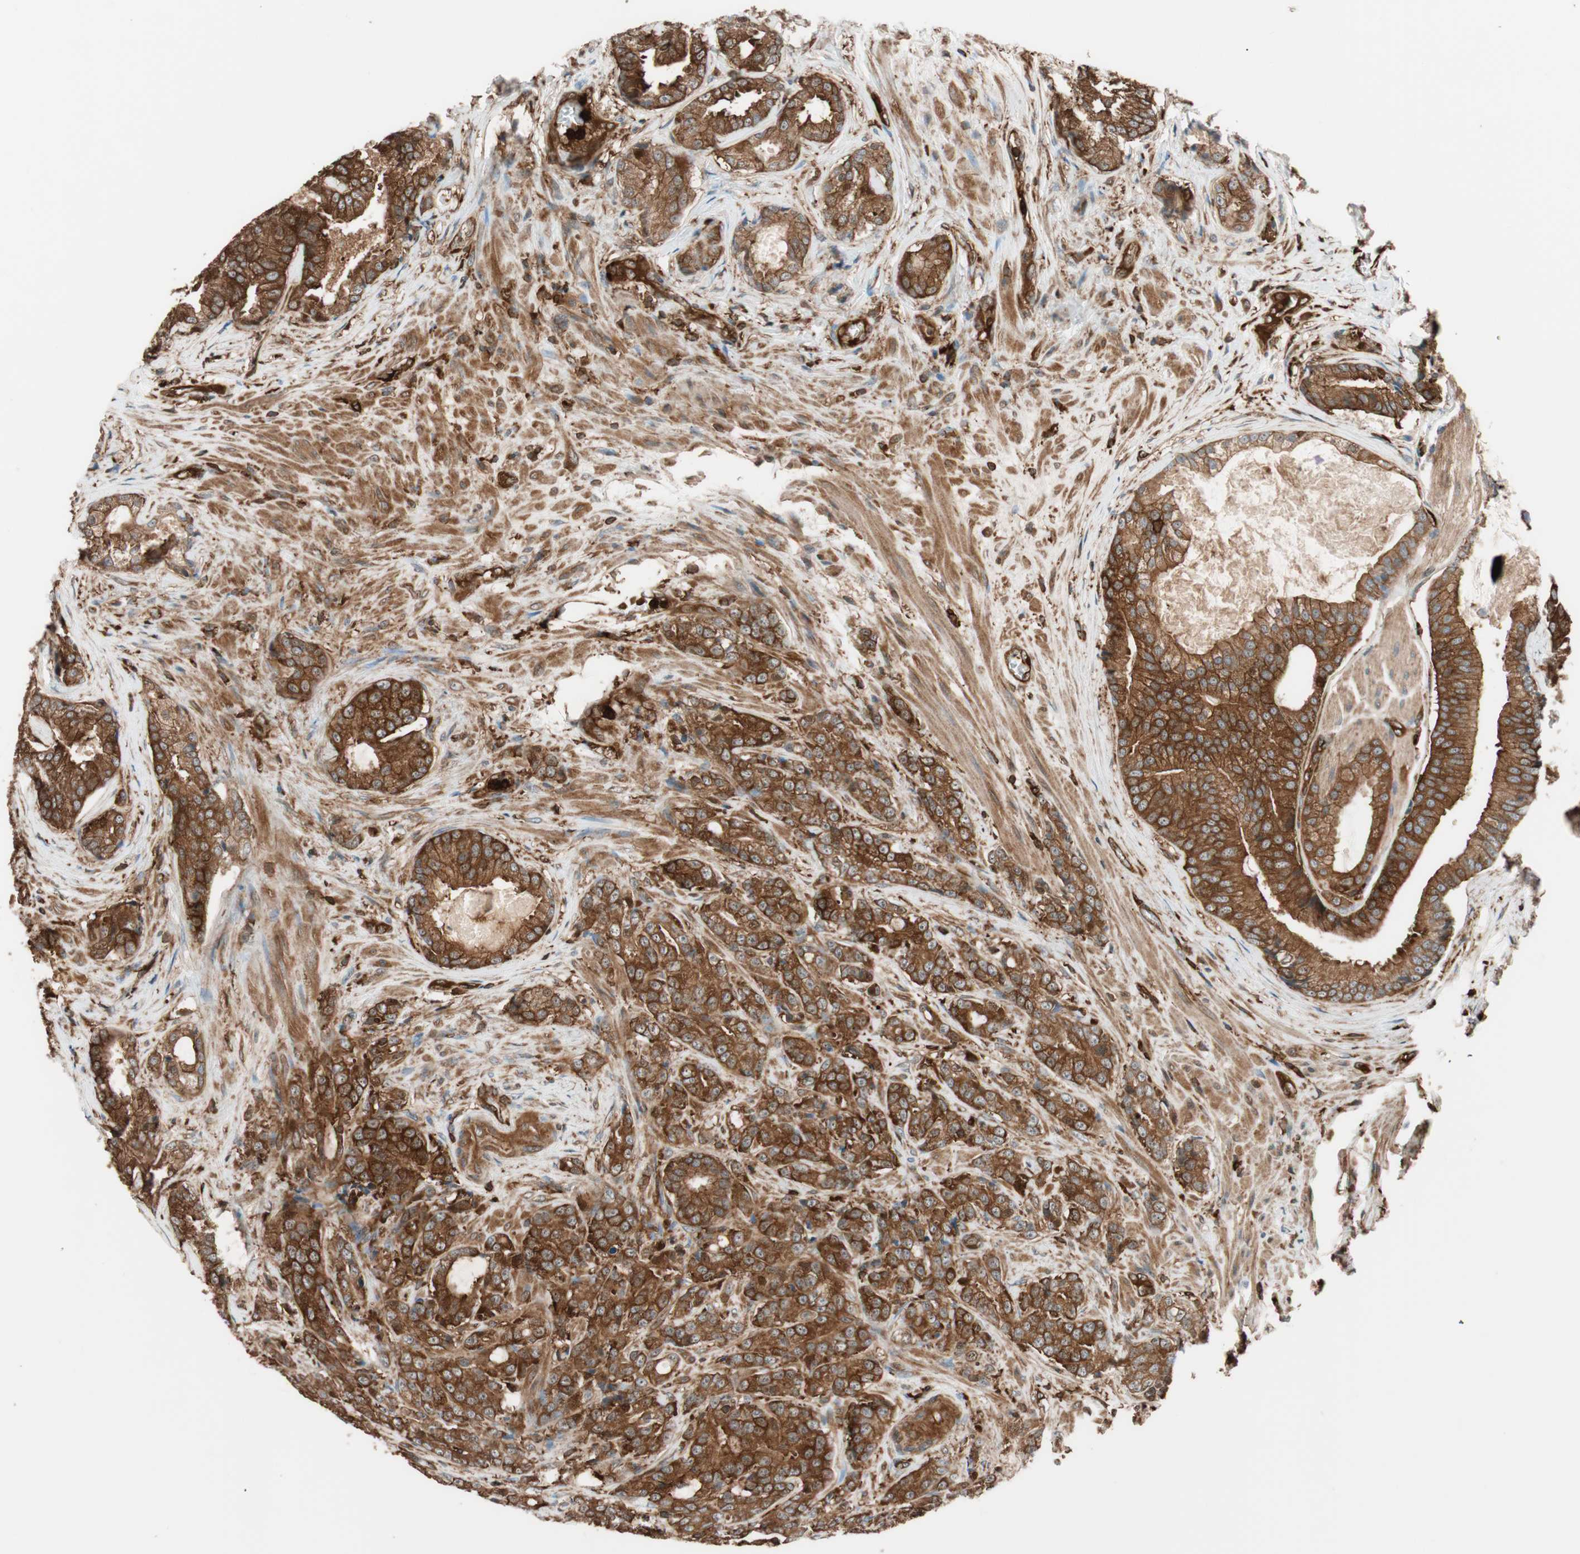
{"staining": {"intensity": "strong", "quantity": ">75%", "location": "cytoplasmic/membranous"}, "tissue": "prostate cancer", "cell_type": "Tumor cells", "image_type": "cancer", "snomed": [{"axis": "morphology", "description": "Adenocarcinoma, Low grade"}, {"axis": "topography", "description": "Prostate"}], "caption": "Protein staining of adenocarcinoma (low-grade) (prostate) tissue exhibits strong cytoplasmic/membranous positivity in approximately >75% of tumor cells.", "gene": "VASP", "patient": {"sex": "male", "age": 58}}